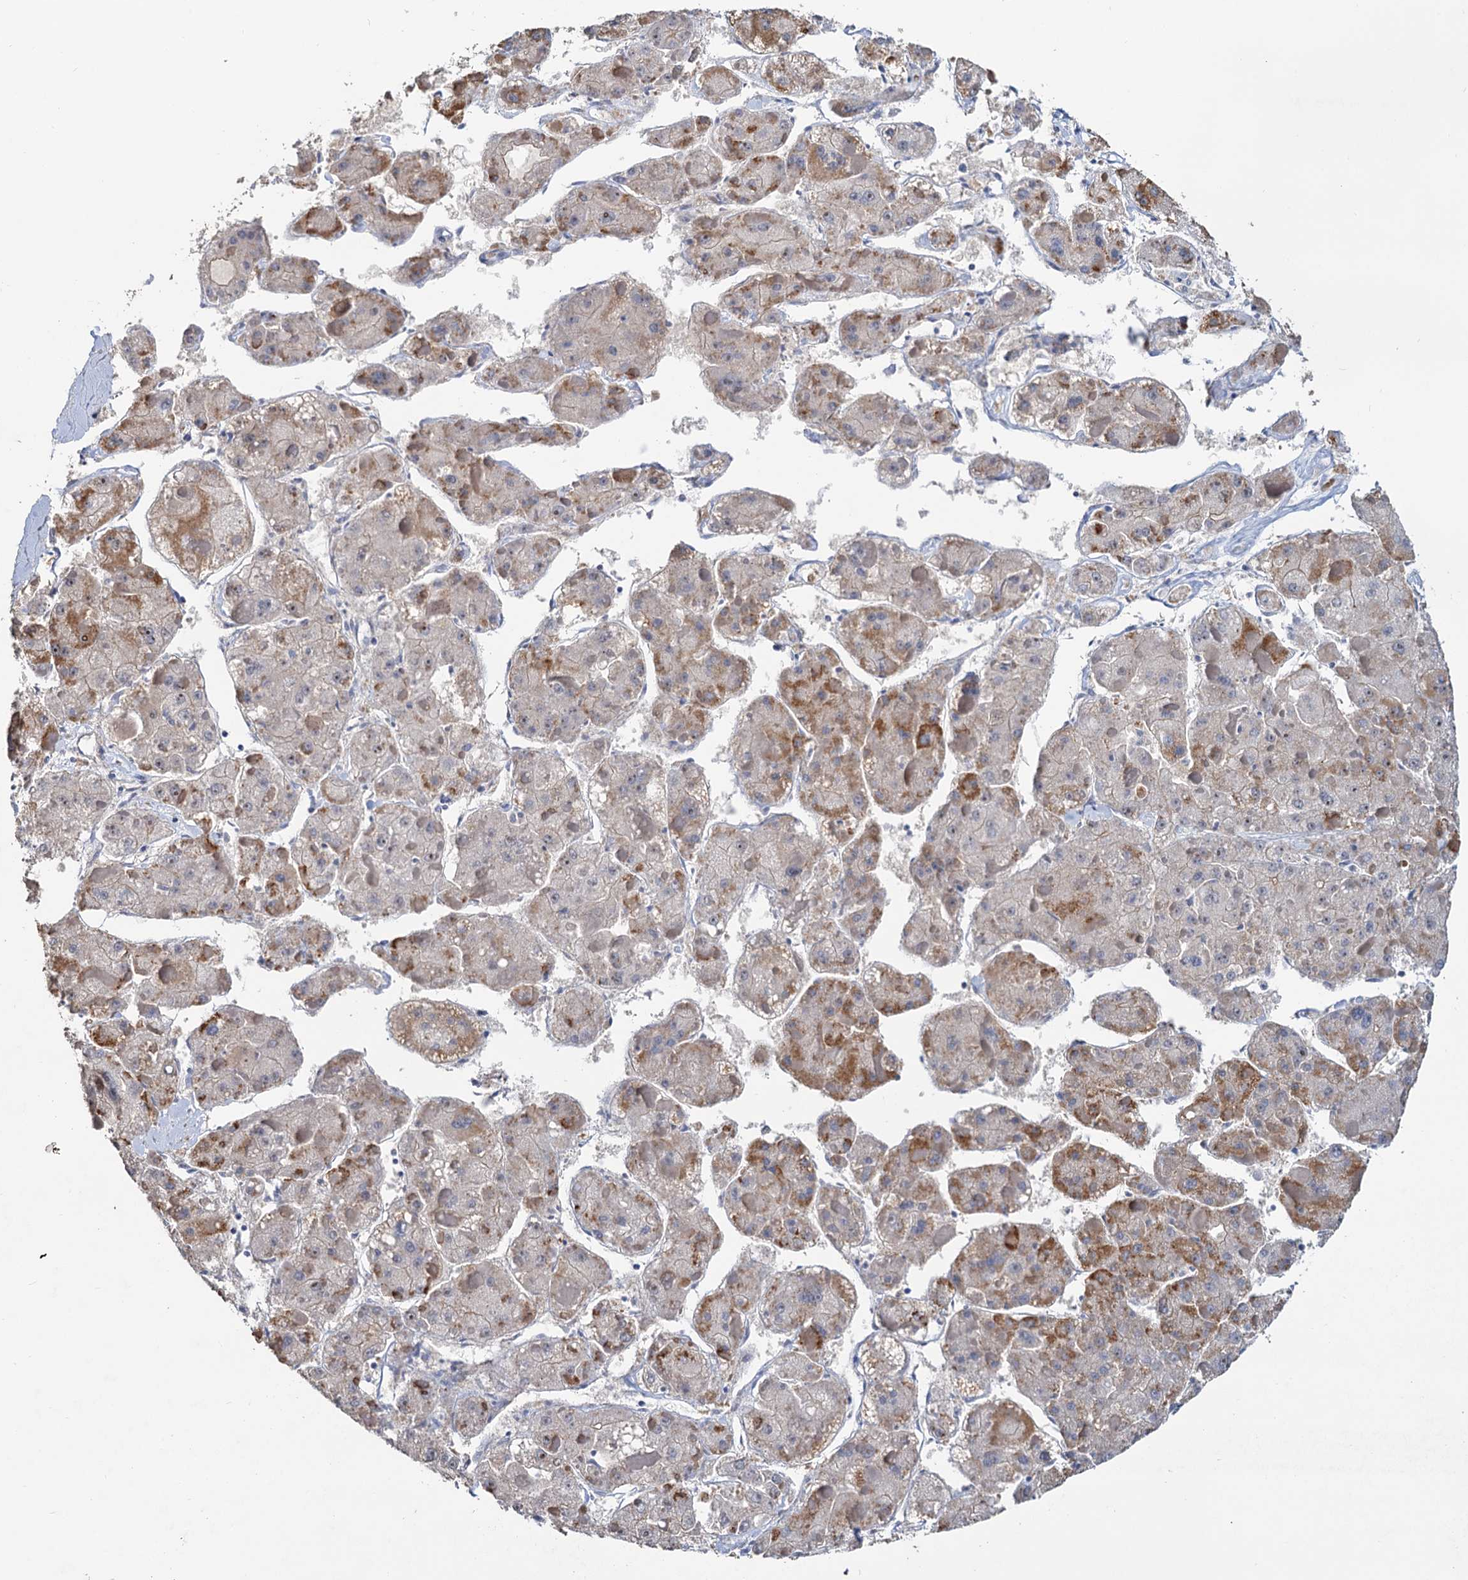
{"staining": {"intensity": "moderate", "quantity": "25%-75%", "location": "cytoplasmic/membranous"}, "tissue": "liver cancer", "cell_type": "Tumor cells", "image_type": "cancer", "snomed": [{"axis": "morphology", "description": "Carcinoma, Hepatocellular, NOS"}, {"axis": "topography", "description": "Liver"}], "caption": "A micrograph of human hepatocellular carcinoma (liver) stained for a protein reveals moderate cytoplasmic/membranous brown staining in tumor cells.", "gene": "C2CD3", "patient": {"sex": "female", "age": 73}}